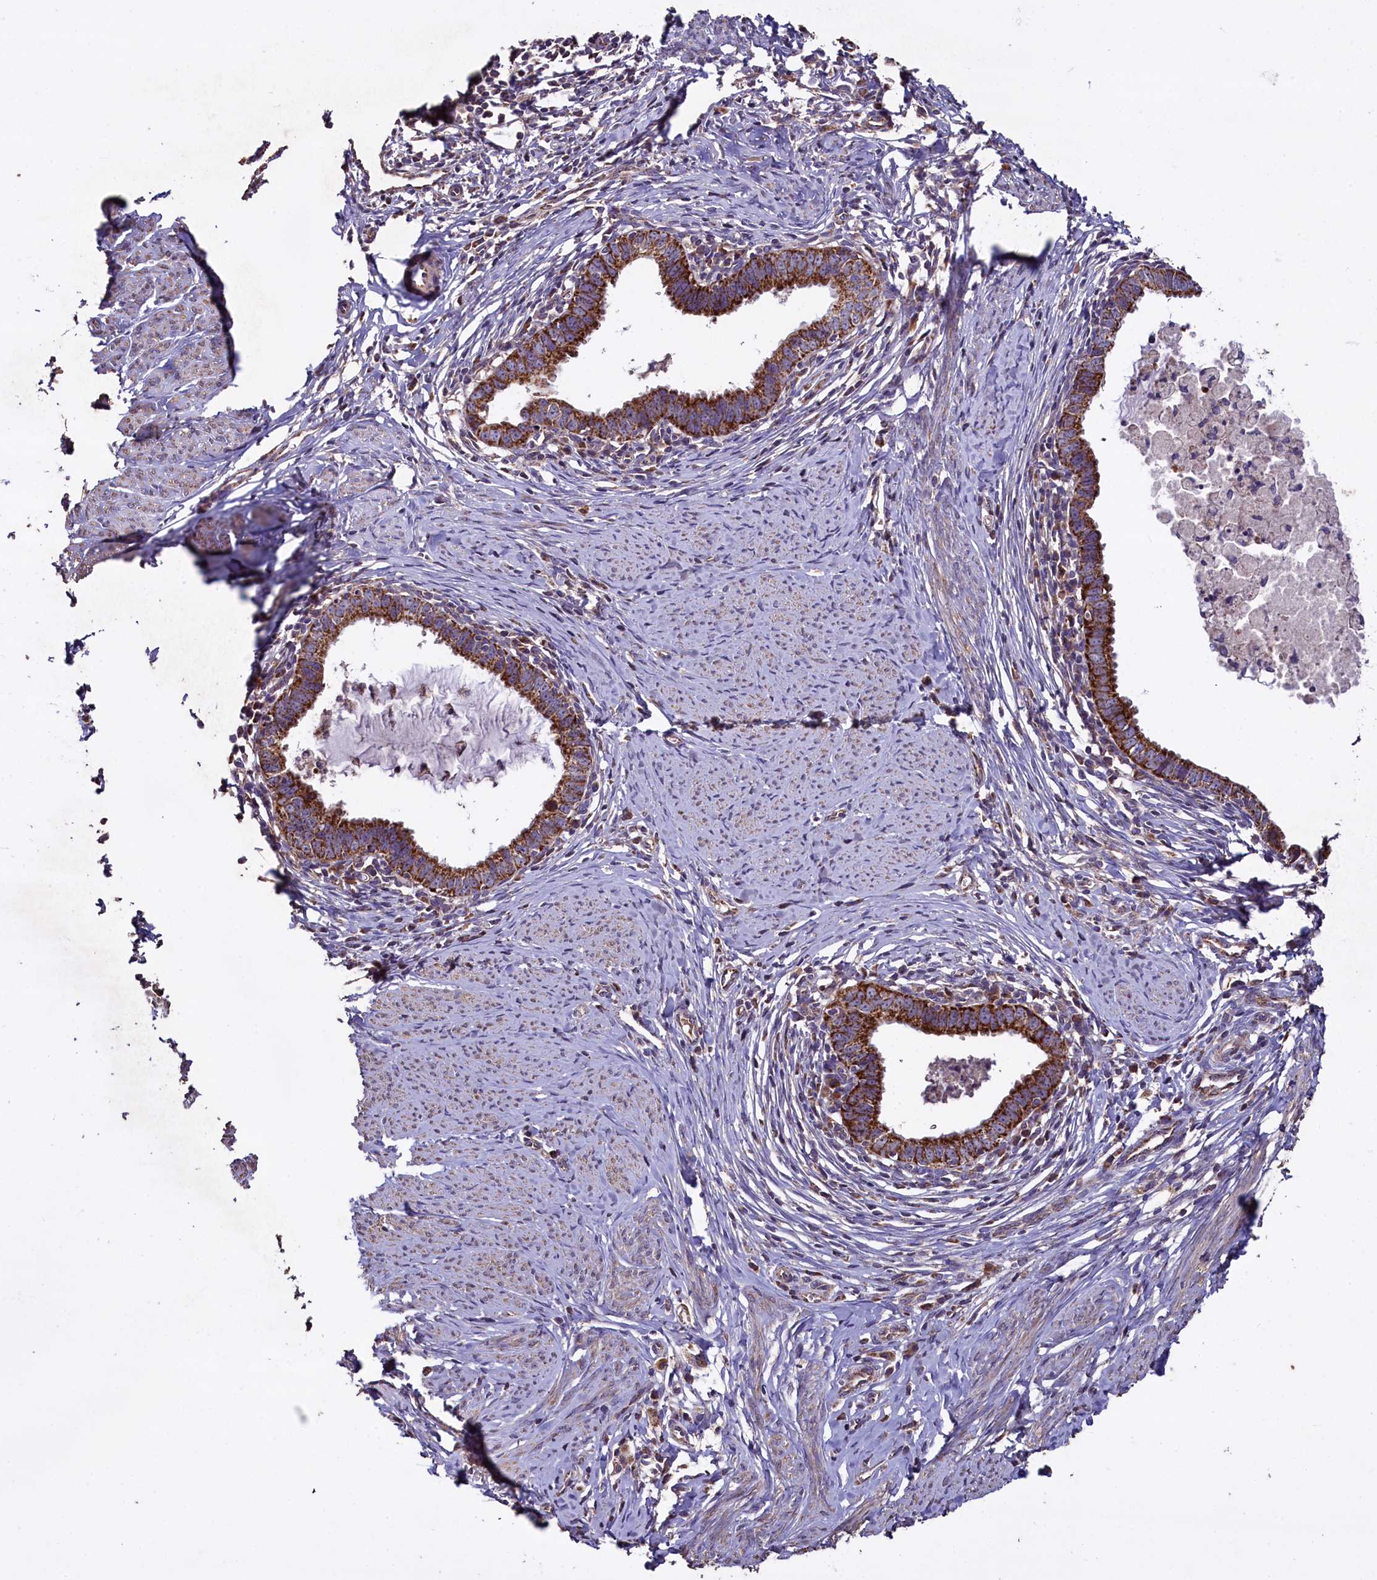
{"staining": {"intensity": "strong", "quantity": ">75%", "location": "cytoplasmic/membranous"}, "tissue": "cervical cancer", "cell_type": "Tumor cells", "image_type": "cancer", "snomed": [{"axis": "morphology", "description": "Adenocarcinoma, NOS"}, {"axis": "topography", "description": "Cervix"}], "caption": "Immunohistochemical staining of cervical cancer (adenocarcinoma) exhibits high levels of strong cytoplasmic/membranous protein expression in about >75% of tumor cells.", "gene": "COQ9", "patient": {"sex": "female", "age": 36}}